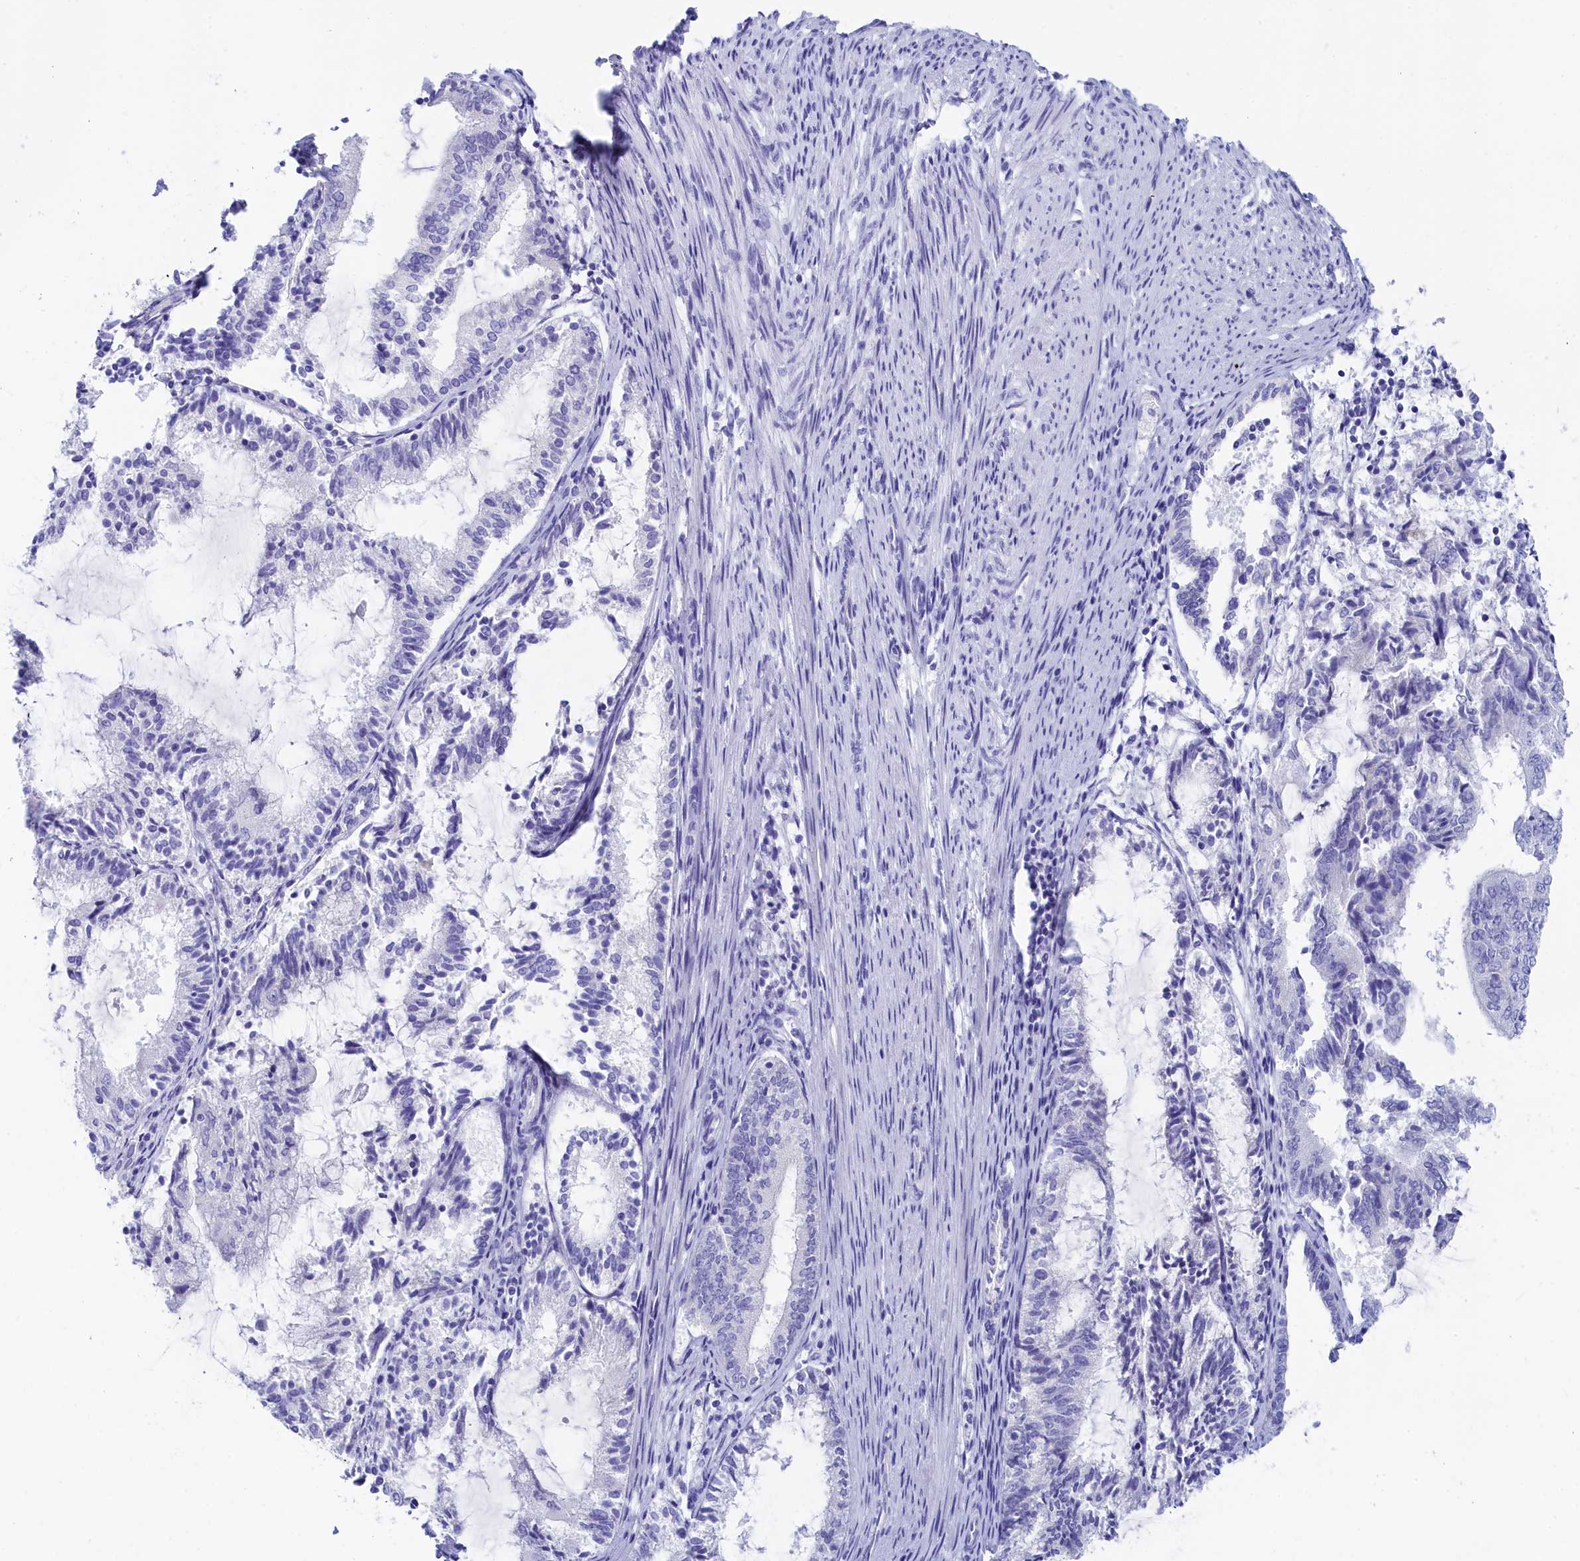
{"staining": {"intensity": "negative", "quantity": "none", "location": "none"}, "tissue": "endometrial cancer", "cell_type": "Tumor cells", "image_type": "cancer", "snomed": [{"axis": "morphology", "description": "Adenocarcinoma, NOS"}, {"axis": "topography", "description": "Endometrium"}], "caption": "An immunohistochemistry histopathology image of endometrial cancer is shown. There is no staining in tumor cells of endometrial cancer. (Immunohistochemistry (ihc), brightfield microscopy, high magnification).", "gene": "TRIM10", "patient": {"sex": "female", "age": 81}}